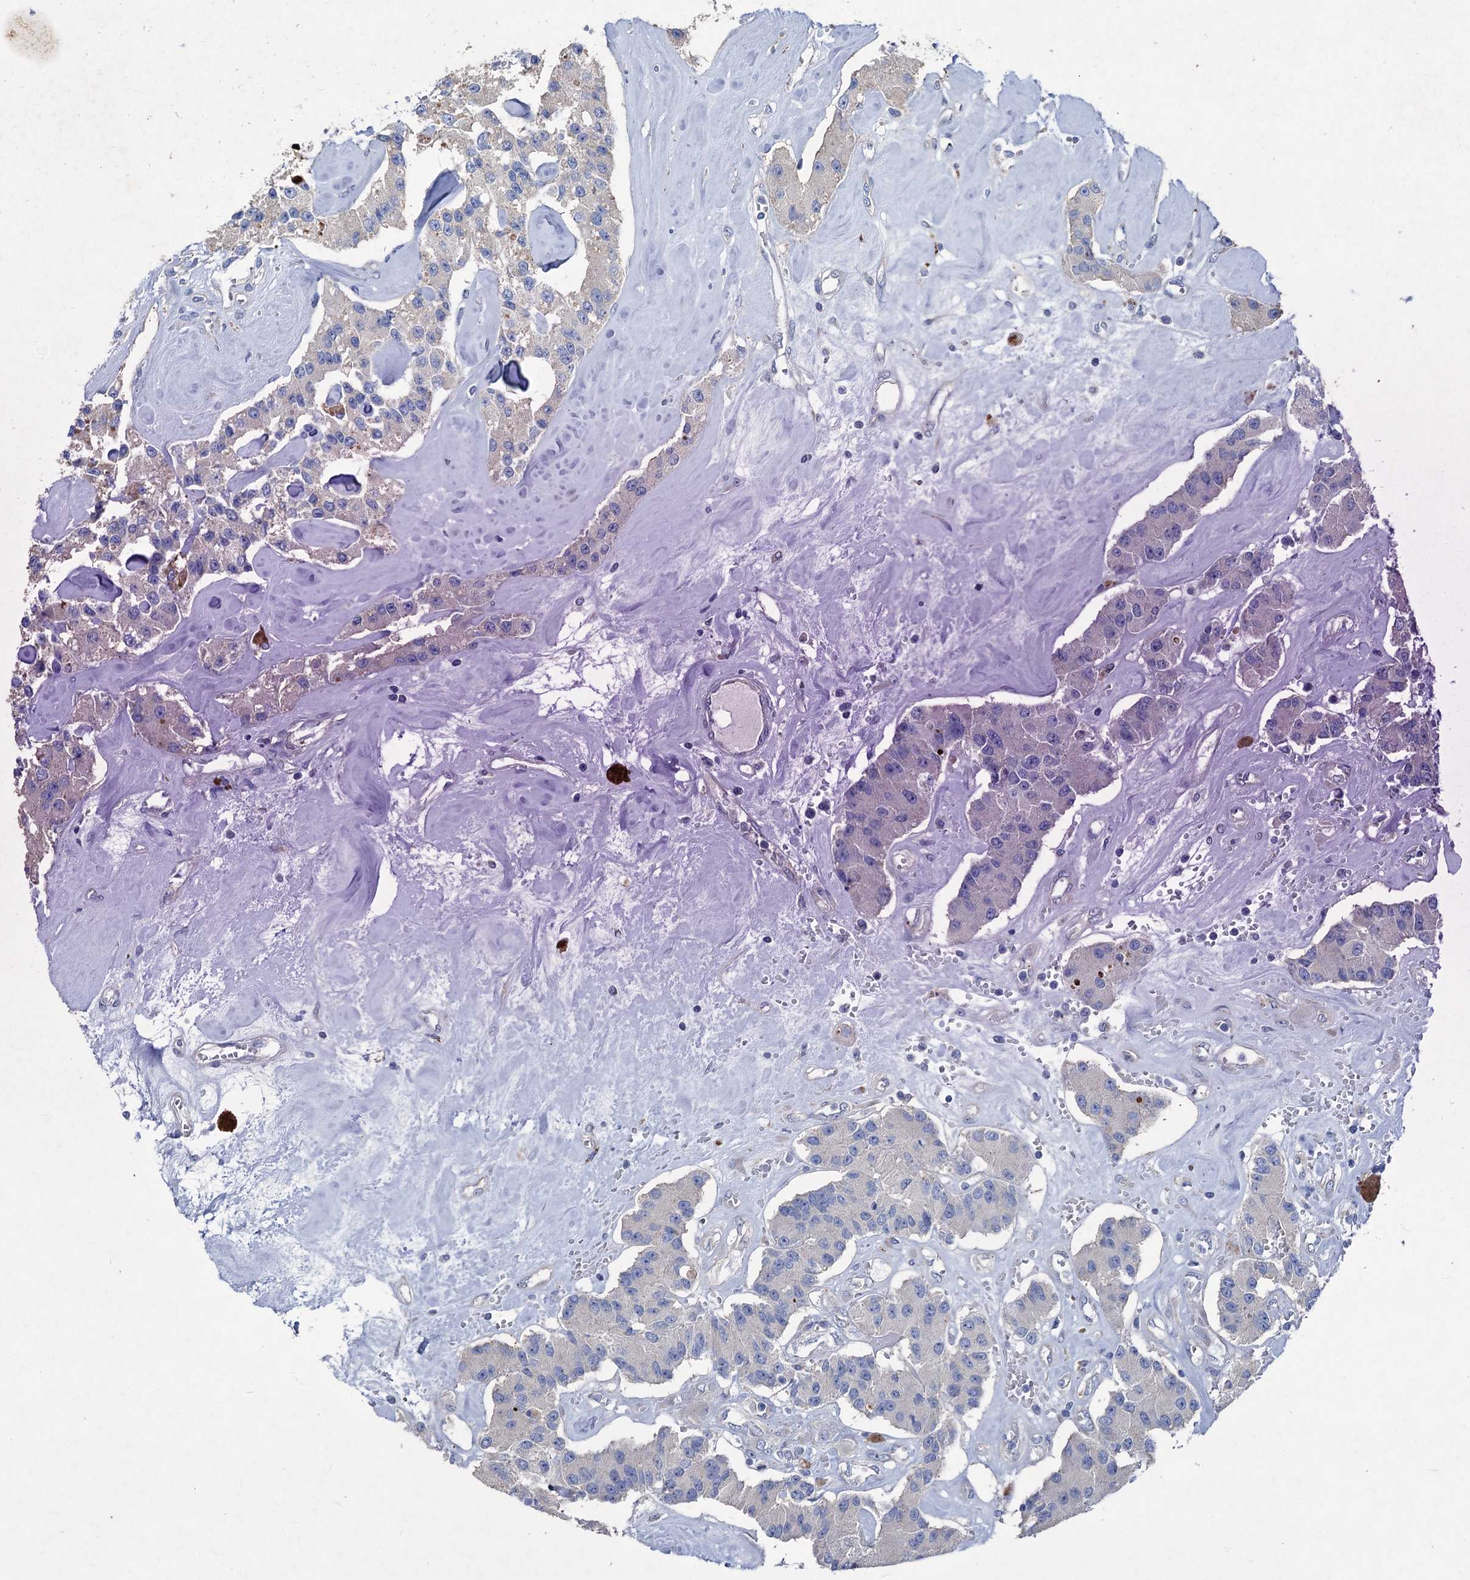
{"staining": {"intensity": "negative", "quantity": "none", "location": "none"}, "tissue": "carcinoid", "cell_type": "Tumor cells", "image_type": "cancer", "snomed": [{"axis": "morphology", "description": "Carcinoid, malignant, NOS"}, {"axis": "topography", "description": "Pancreas"}], "caption": "Micrograph shows no protein expression in tumor cells of carcinoid tissue. Brightfield microscopy of IHC stained with DAB (brown) and hematoxylin (blue), captured at high magnification.", "gene": "HES2", "patient": {"sex": "male", "age": 41}}